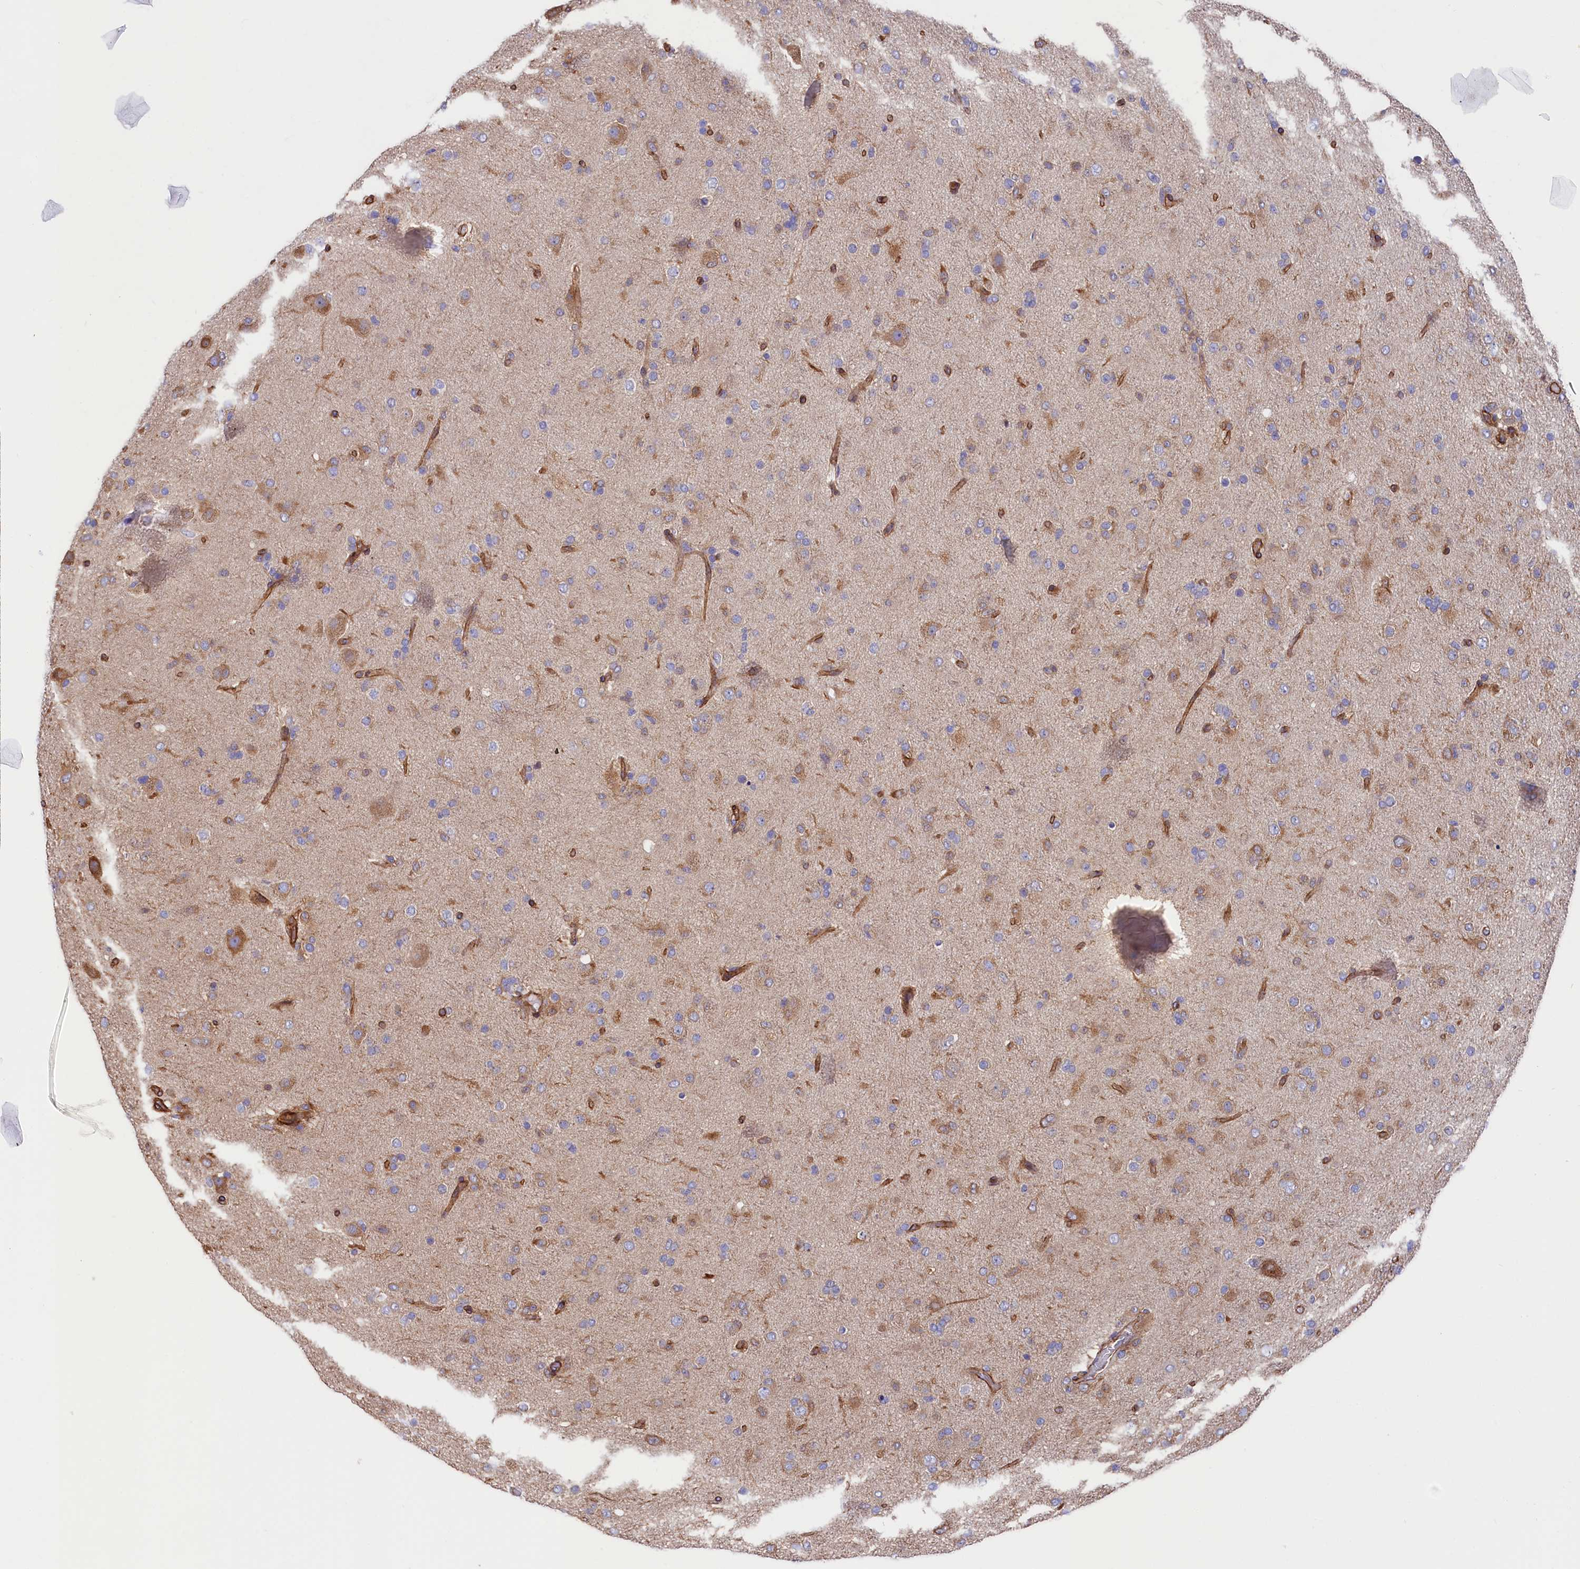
{"staining": {"intensity": "negative", "quantity": "none", "location": "none"}, "tissue": "glioma", "cell_type": "Tumor cells", "image_type": "cancer", "snomed": [{"axis": "morphology", "description": "Glioma, malignant, Low grade"}, {"axis": "topography", "description": "Brain"}], "caption": "DAB immunohistochemical staining of malignant glioma (low-grade) exhibits no significant staining in tumor cells.", "gene": "TNKS1BP1", "patient": {"sex": "male", "age": 65}}